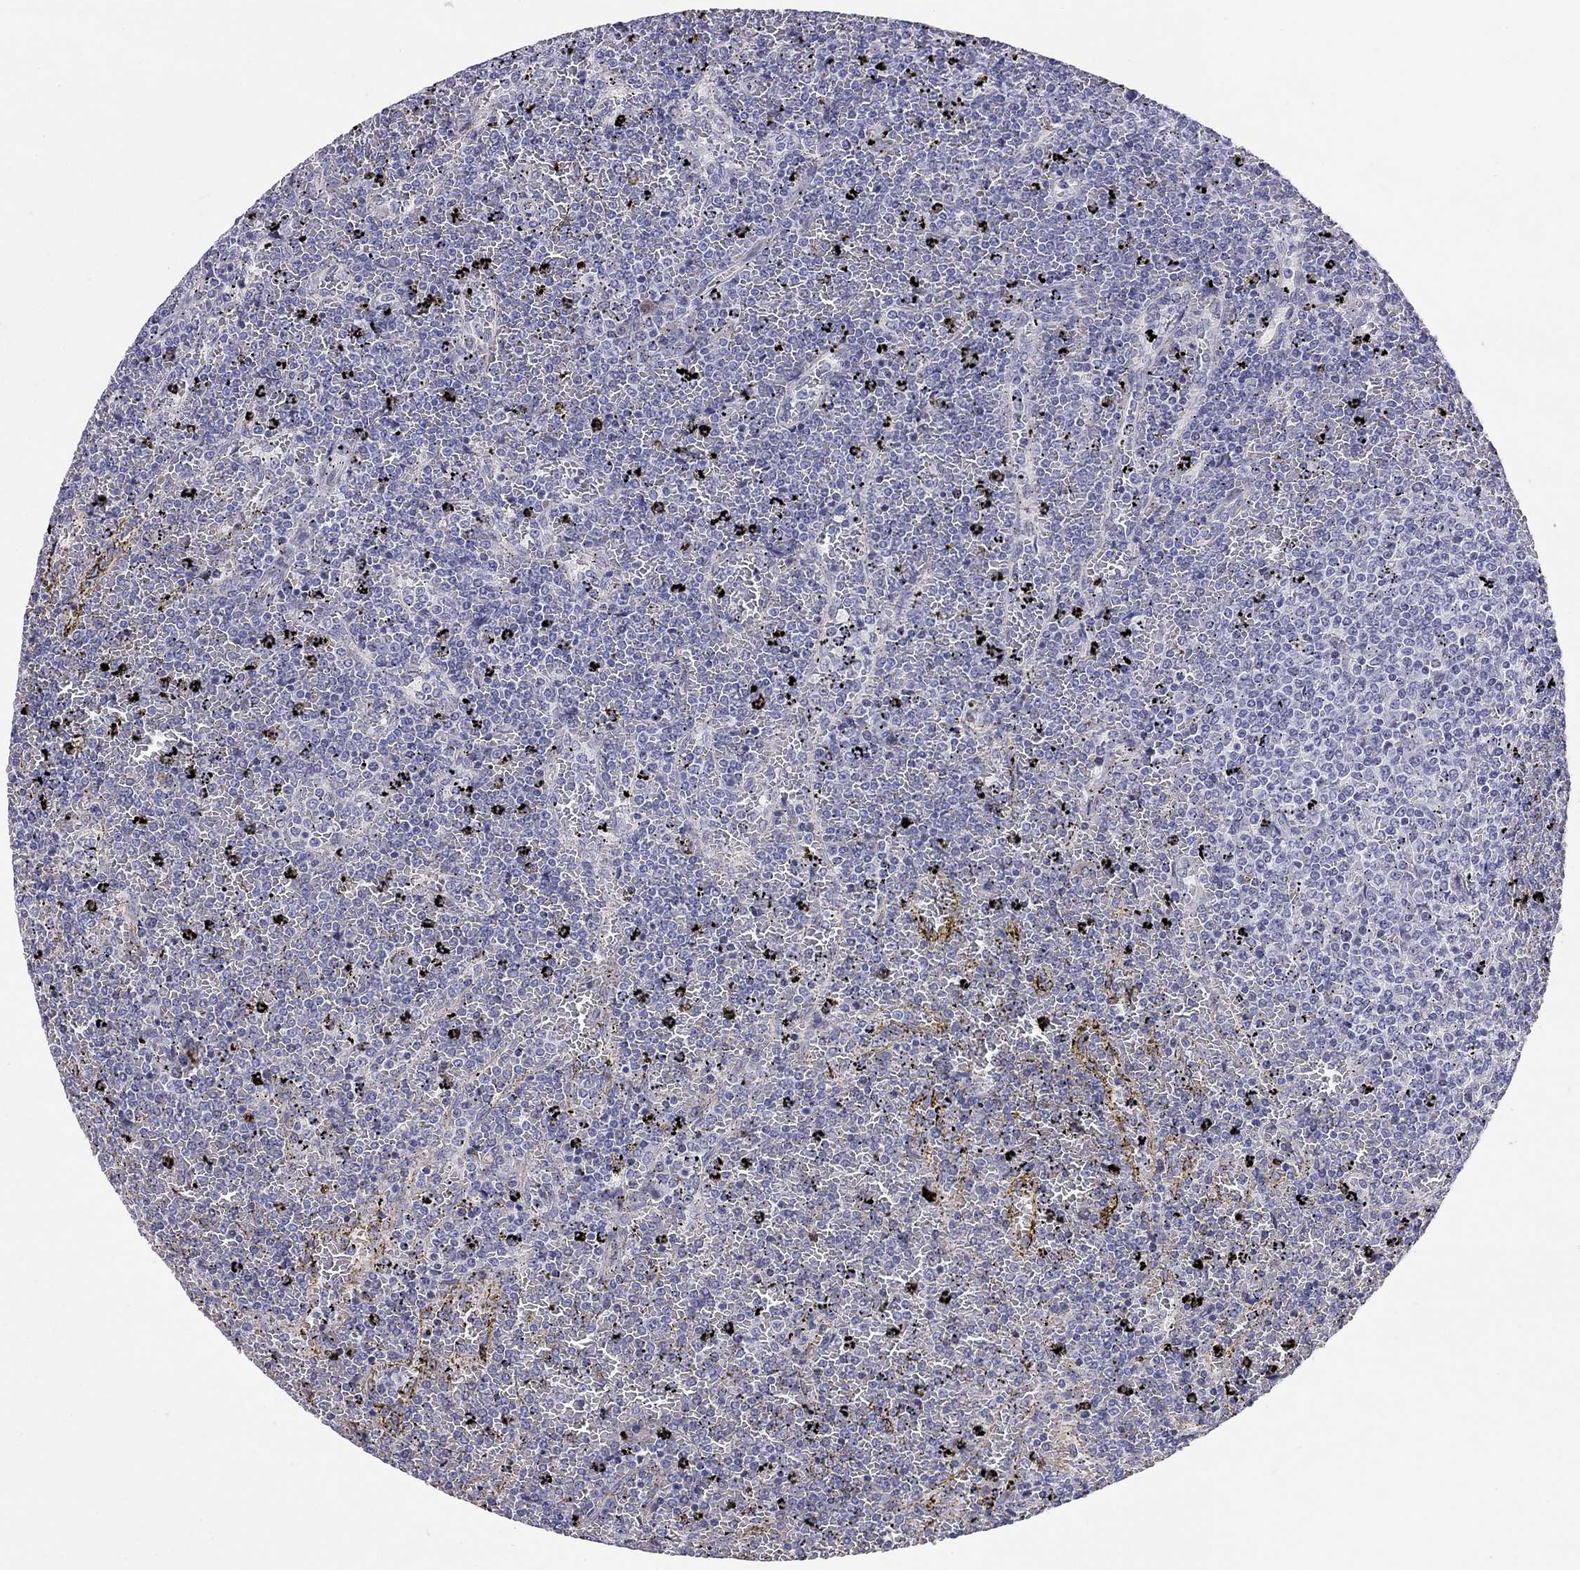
{"staining": {"intensity": "negative", "quantity": "none", "location": "none"}, "tissue": "lymphoma", "cell_type": "Tumor cells", "image_type": "cancer", "snomed": [{"axis": "morphology", "description": "Malignant lymphoma, non-Hodgkin's type, Low grade"}, {"axis": "topography", "description": "Spleen"}], "caption": "DAB immunohistochemical staining of low-grade malignant lymphoma, non-Hodgkin's type displays no significant staining in tumor cells.", "gene": "C8orf88", "patient": {"sex": "female", "age": 77}}